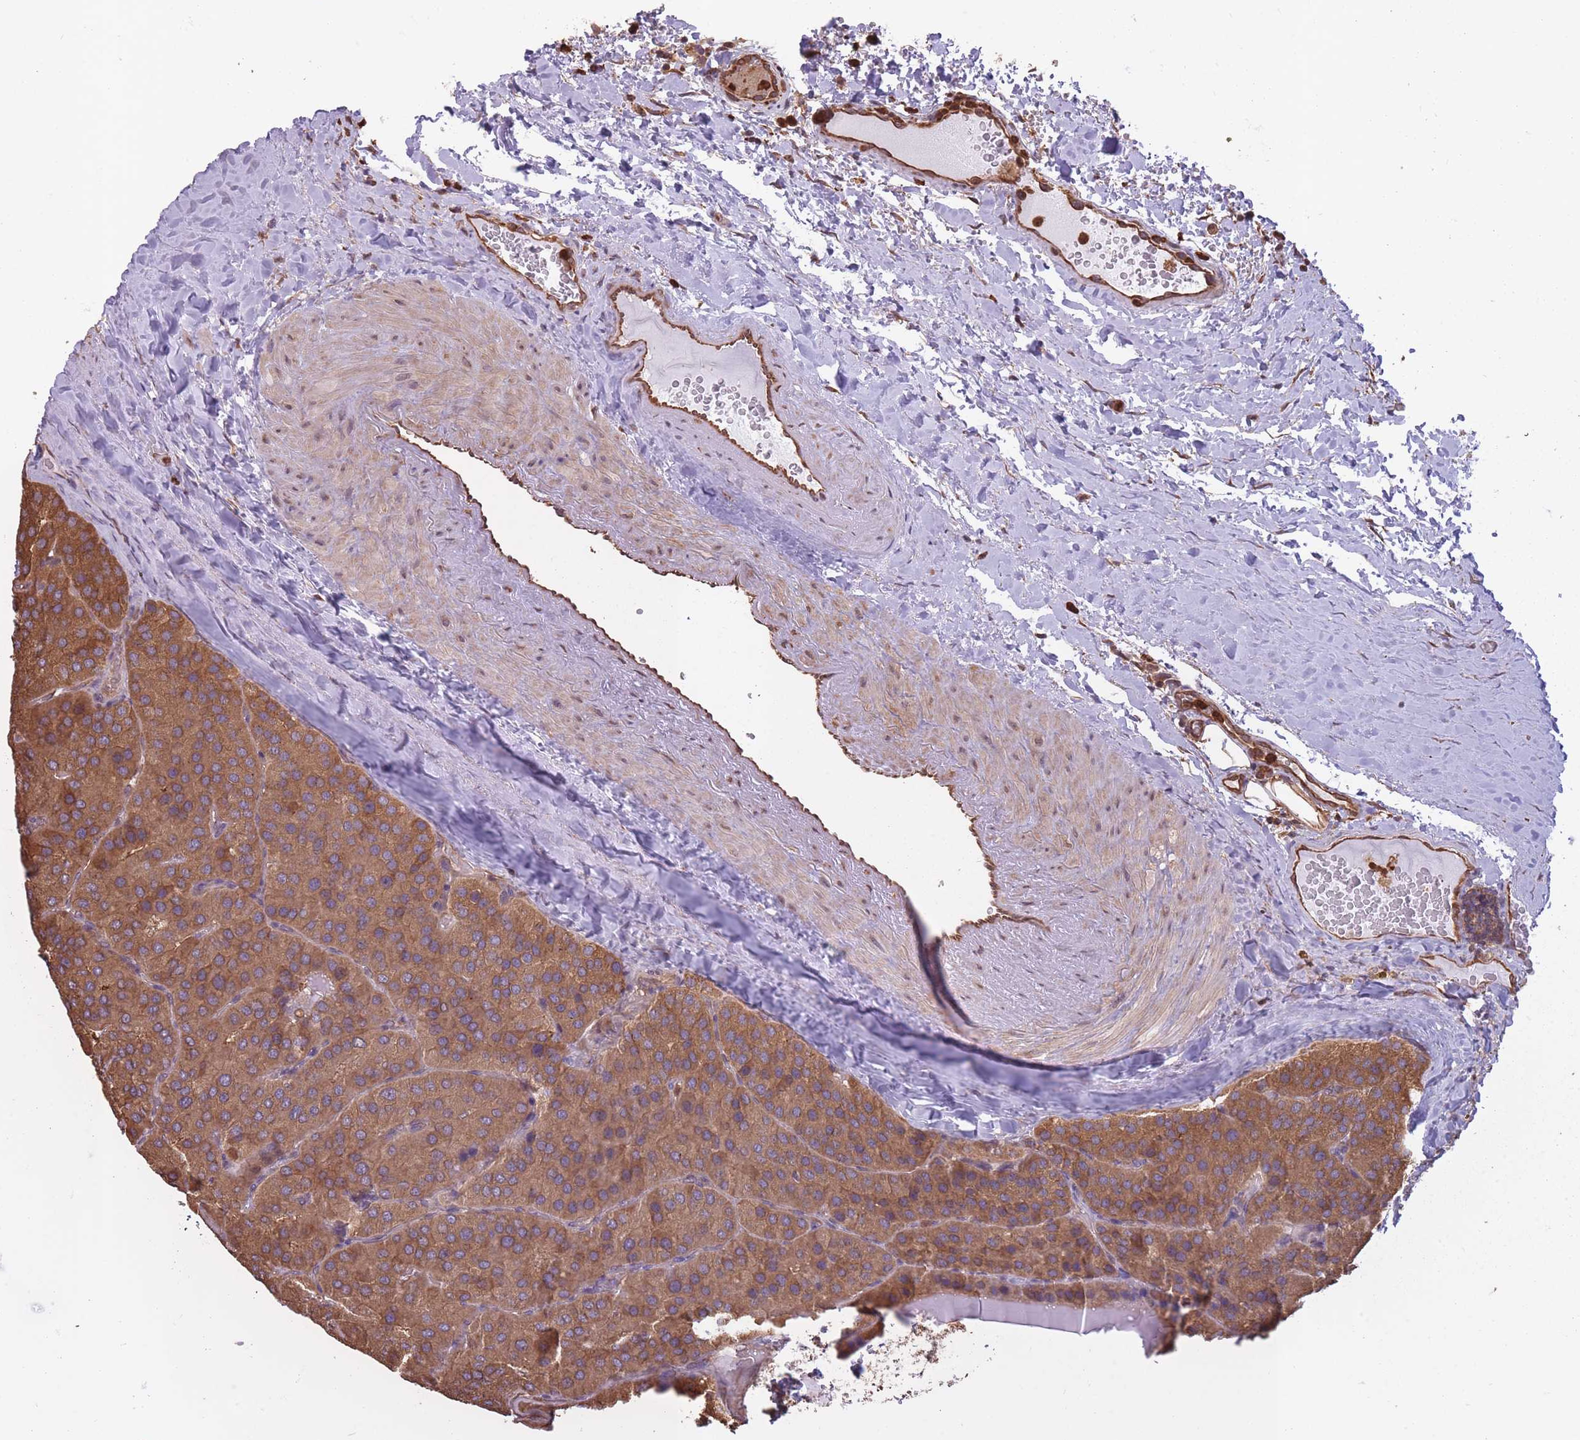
{"staining": {"intensity": "moderate", "quantity": ">75%", "location": "cytoplasmic/membranous"}, "tissue": "parathyroid gland", "cell_type": "Glandular cells", "image_type": "normal", "snomed": [{"axis": "morphology", "description": "Normal tissue, NOS"}, {"axis": "morphology", "description": "Adenoma, NOS"}, {"axis": "topography", "description": "Parathyroid gland"}], "caption": "Immunohistochemistry histopathology image of benign parathyroid gland: parathyroid gland stained using immunohistochemistry (IHC) demonstrates medium levels of moderate protein expression localized specifically in the cytoplasmic/membranous of glandular cells, appearing as a cytoplasmic/membranous brown color.", "gene": "ARL13B", "patient": {"sex": "female", "age": 86}}